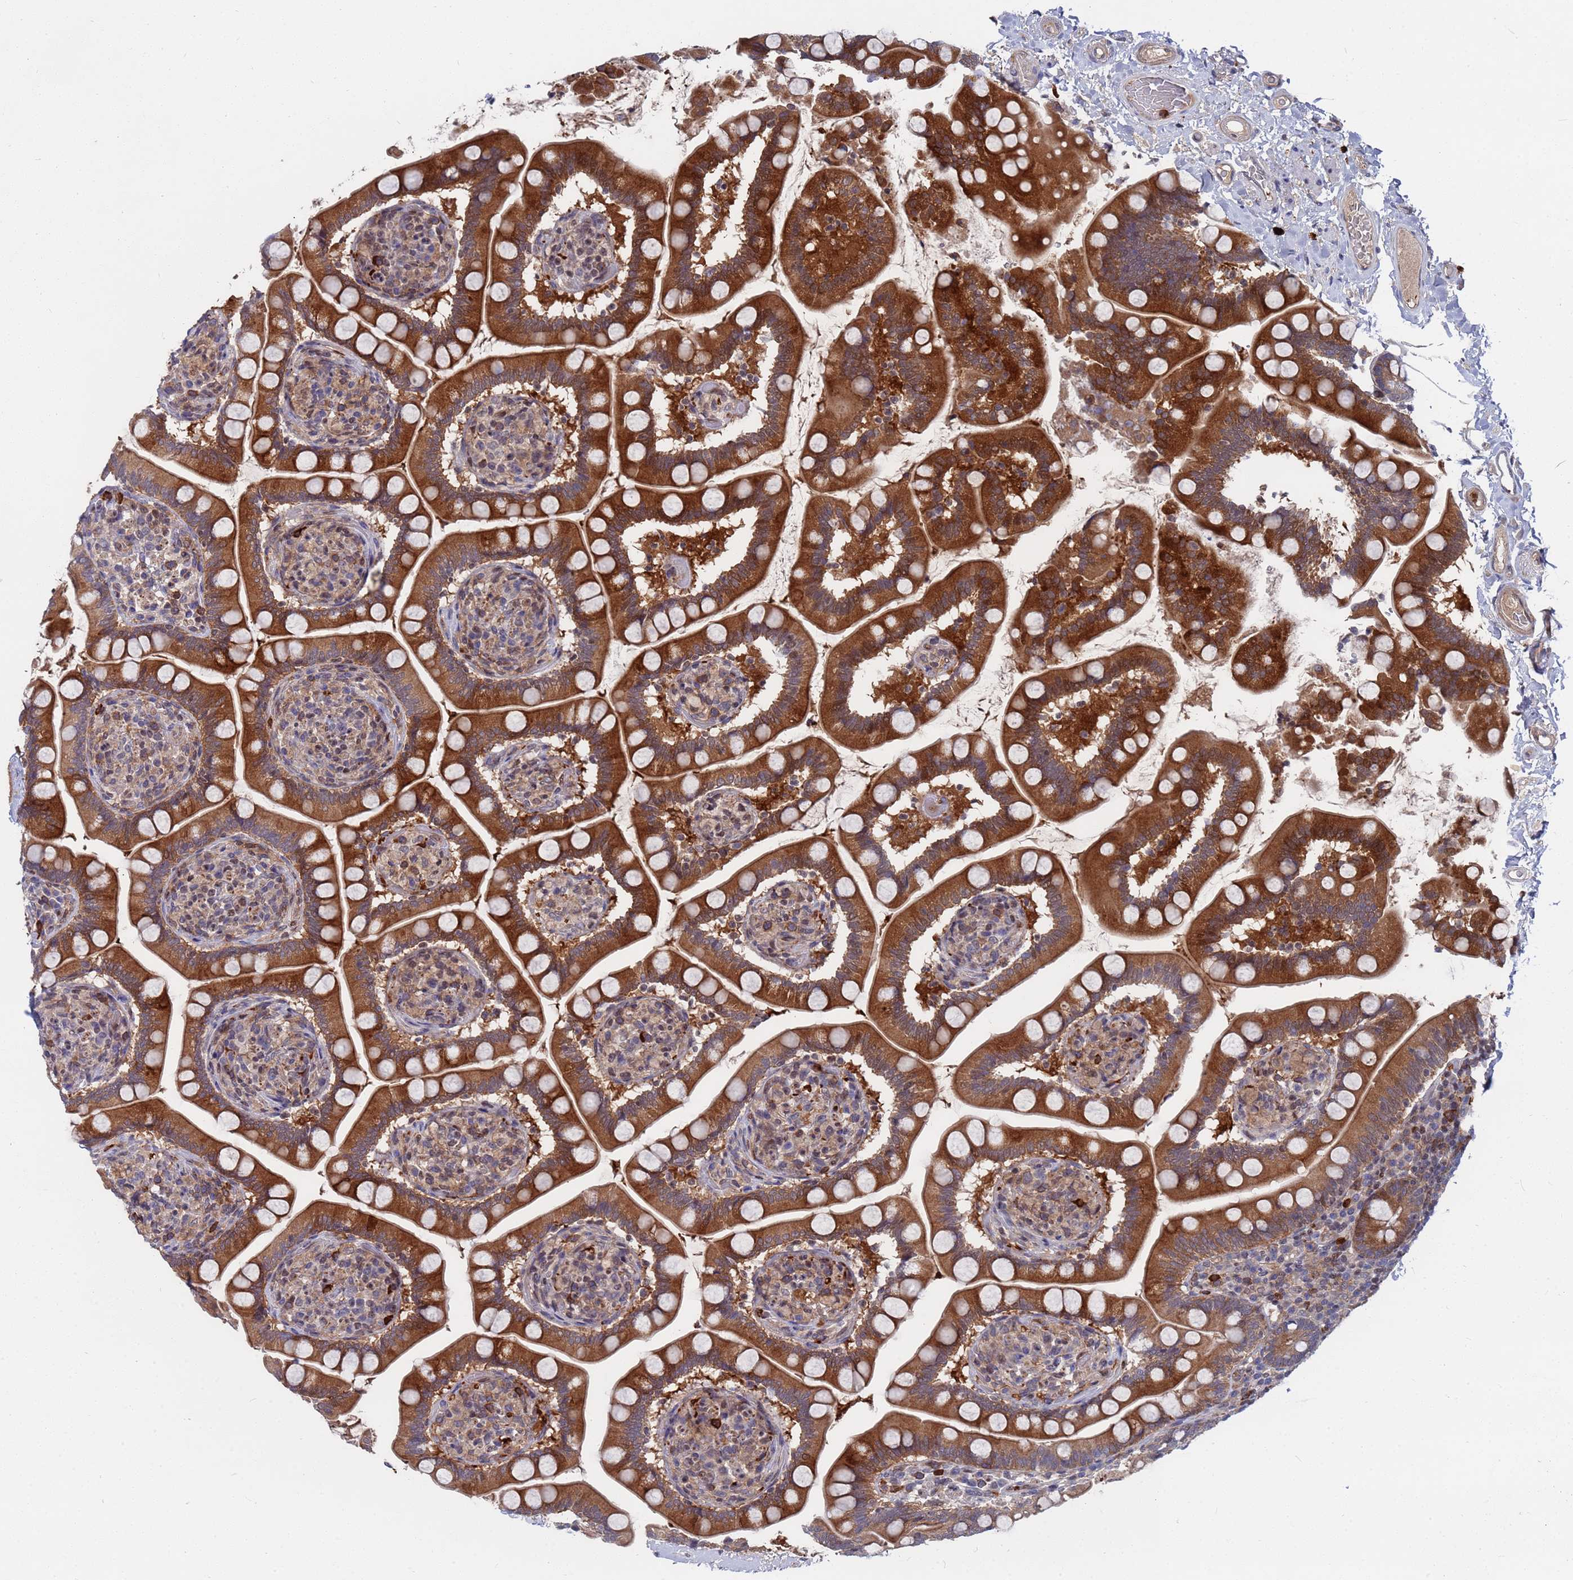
{"staining": {"intensity": "strong", "quantity": "25%-75%", "location": "cytoplasmic/membranous"}, "tissue": "small intestine", "cell_type": "Glandular cells", "image_type": "normal", "snomed": [{"axis": "morphology", "description": "Normal tissue, NOS"}, {"axis": "topography", "description": "Small intestine"}], "caption": "A high-resolution histopathology image shows immunohistochemistry (IHC) staining of benign small intestine, which shows strong cytoplasmic/membranous expression in approximately 25%-75% of glandular cells. (brown staining indicates protein expression, while blue staining denotes nuclei).", "gene": "TMBIM6", "patient": {"sex": "female", "age": 64}}